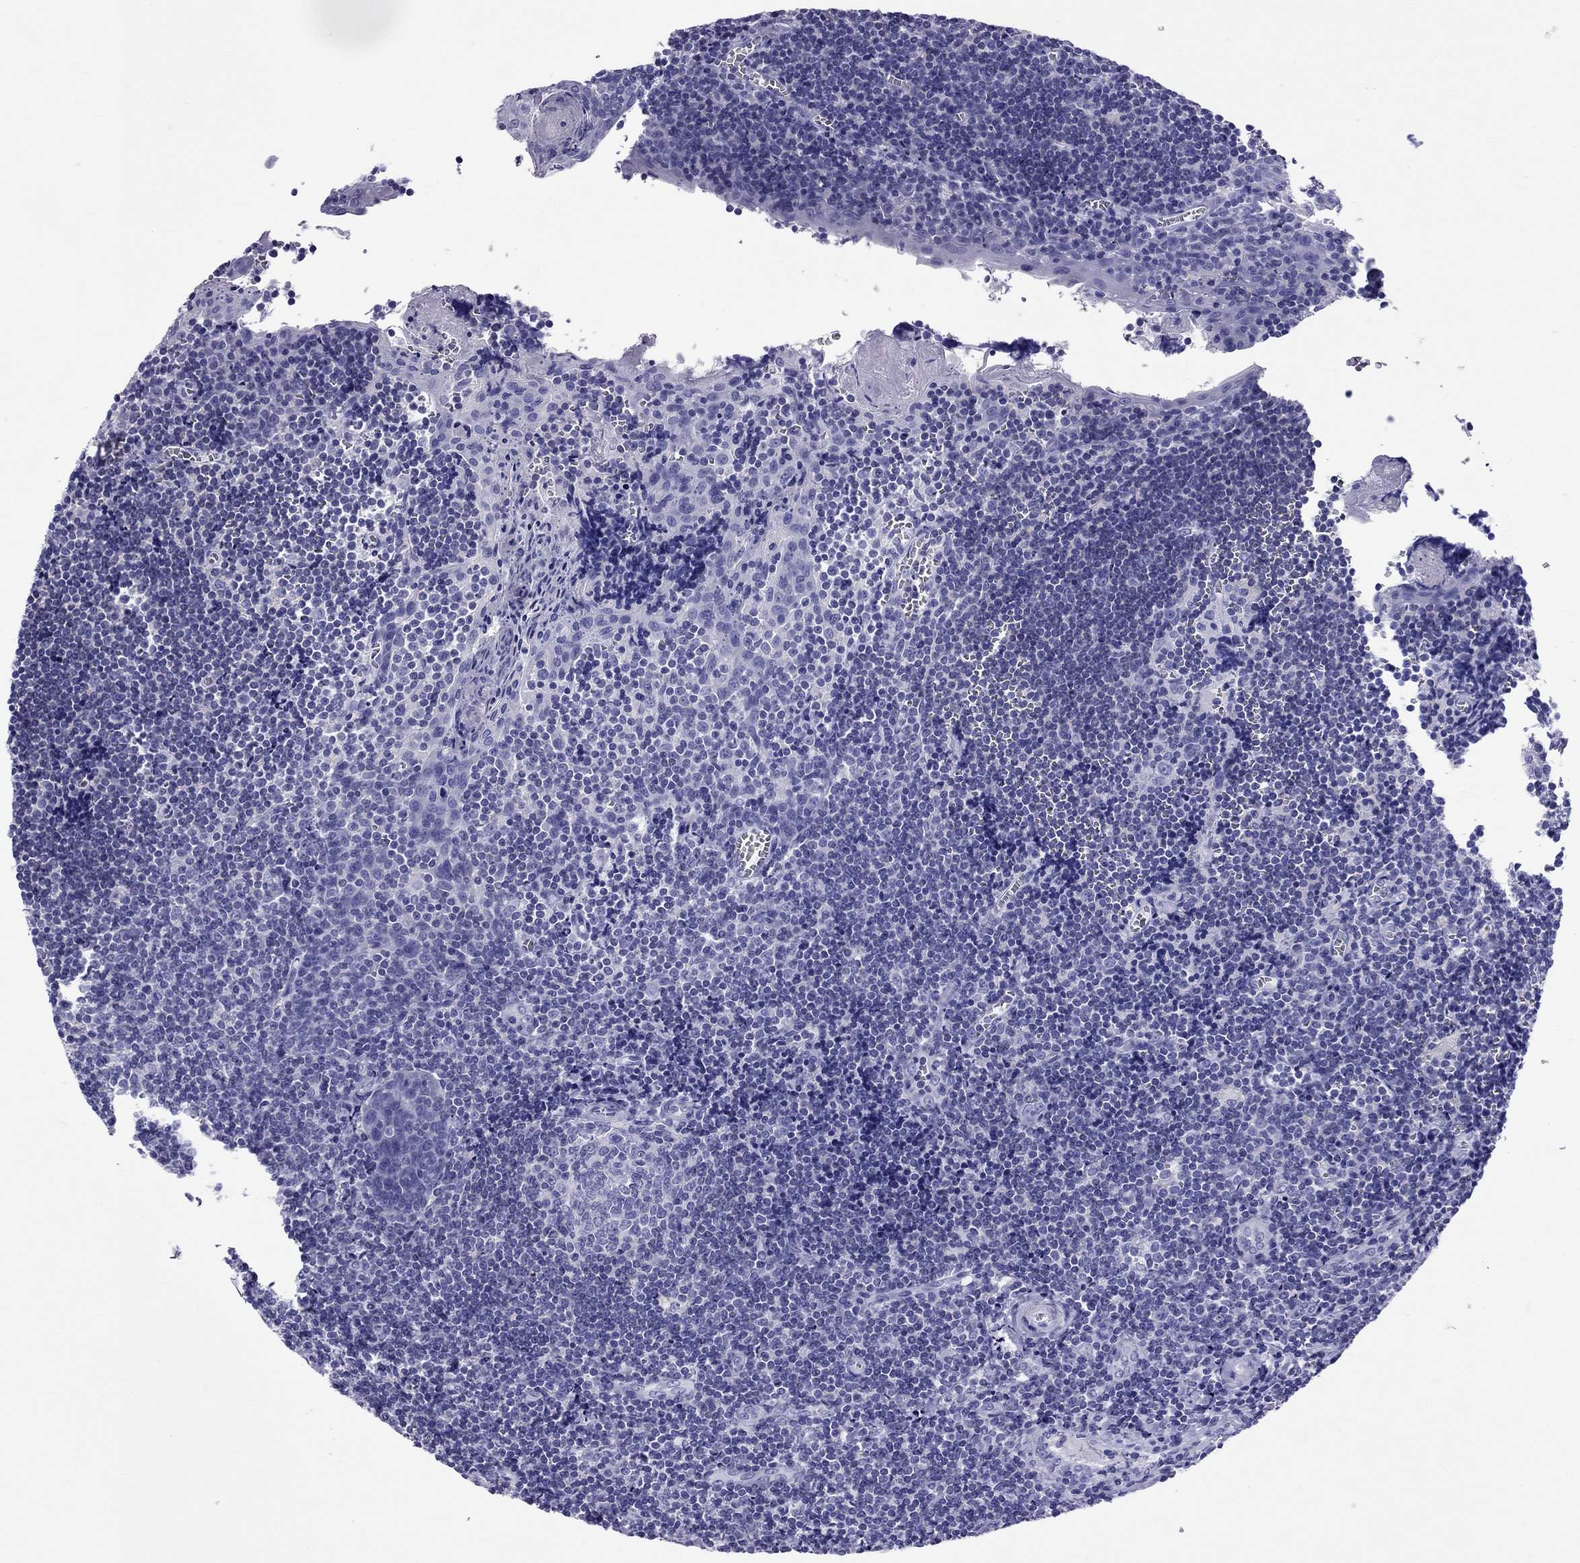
{"staining": {"intensity": "negative", "quantity": "none", "location": "none"}, "tissue": "tonsil", "cell_type": "Germinal center cells", "image_type": "normal", "snomed": [{"axis": "morphology", "description": "Normal tissue, NOS"}, {"axis": "morphology", "description": "Inflammation, NOS"}, {"axis": "topography", "description": "Tonsil"}], "caption": "Germinal center cells are negative for protein expression in benign human tonsil. (Immunohistochemistry, brightfield microscopy, high magnification).", "gene": "AVPR1B", "patient": {"sex": "female", "age": 31}}